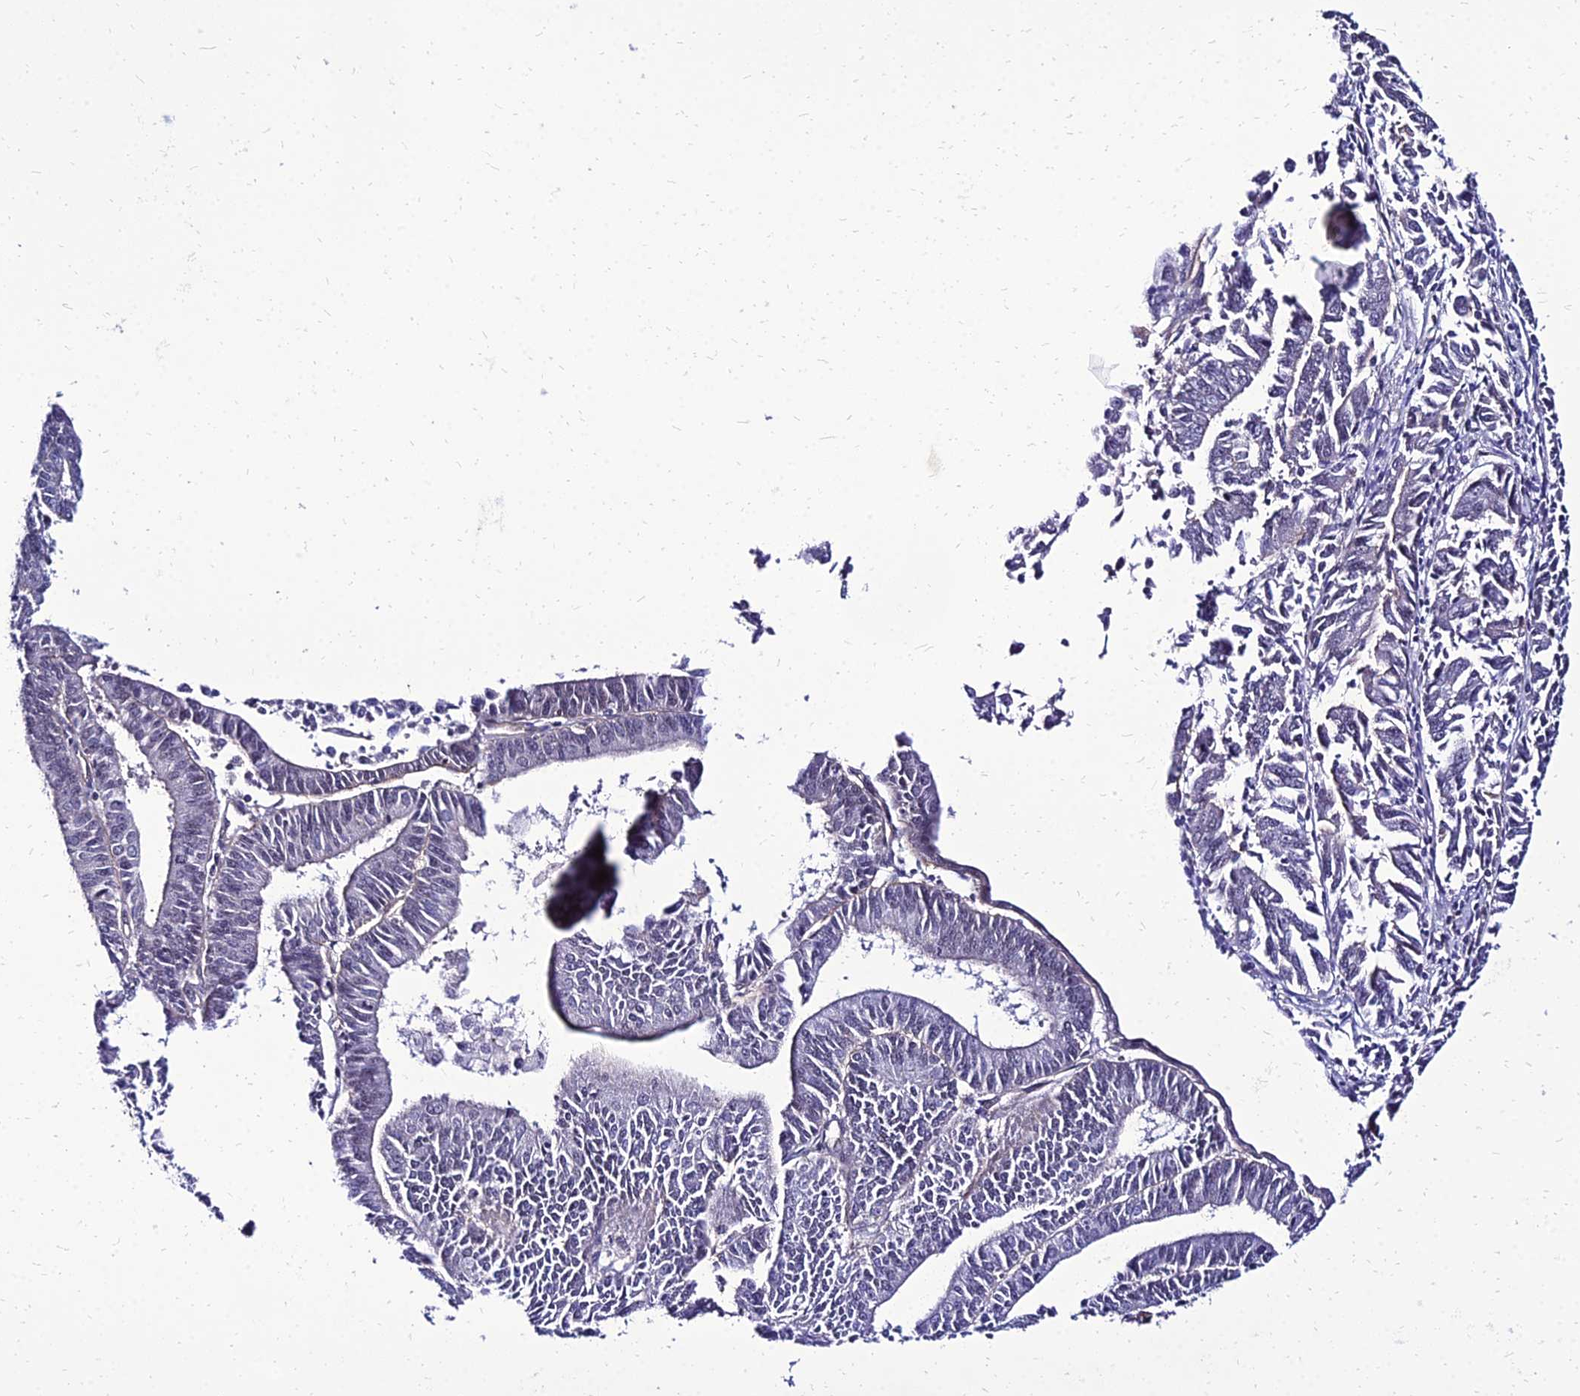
{"staining": {"intensity": "negative", "quantity": "none", "location": "none"}, "tissue": "endometrial cancer", "cell_type": "Tumor cells", "image_type": "cancer", "snomed": [{"axis": "morphology", "description": "Adenocarcinoma, NOS"}, {"axis": "topography", "description": "Endometrium"}], "caption": "IHC of endometrial cancer (adenocarcinoma) reveals no positivity in tumor cells.", "gene": "YEATS2", "patient": {"sex": "female", "age": 73}}